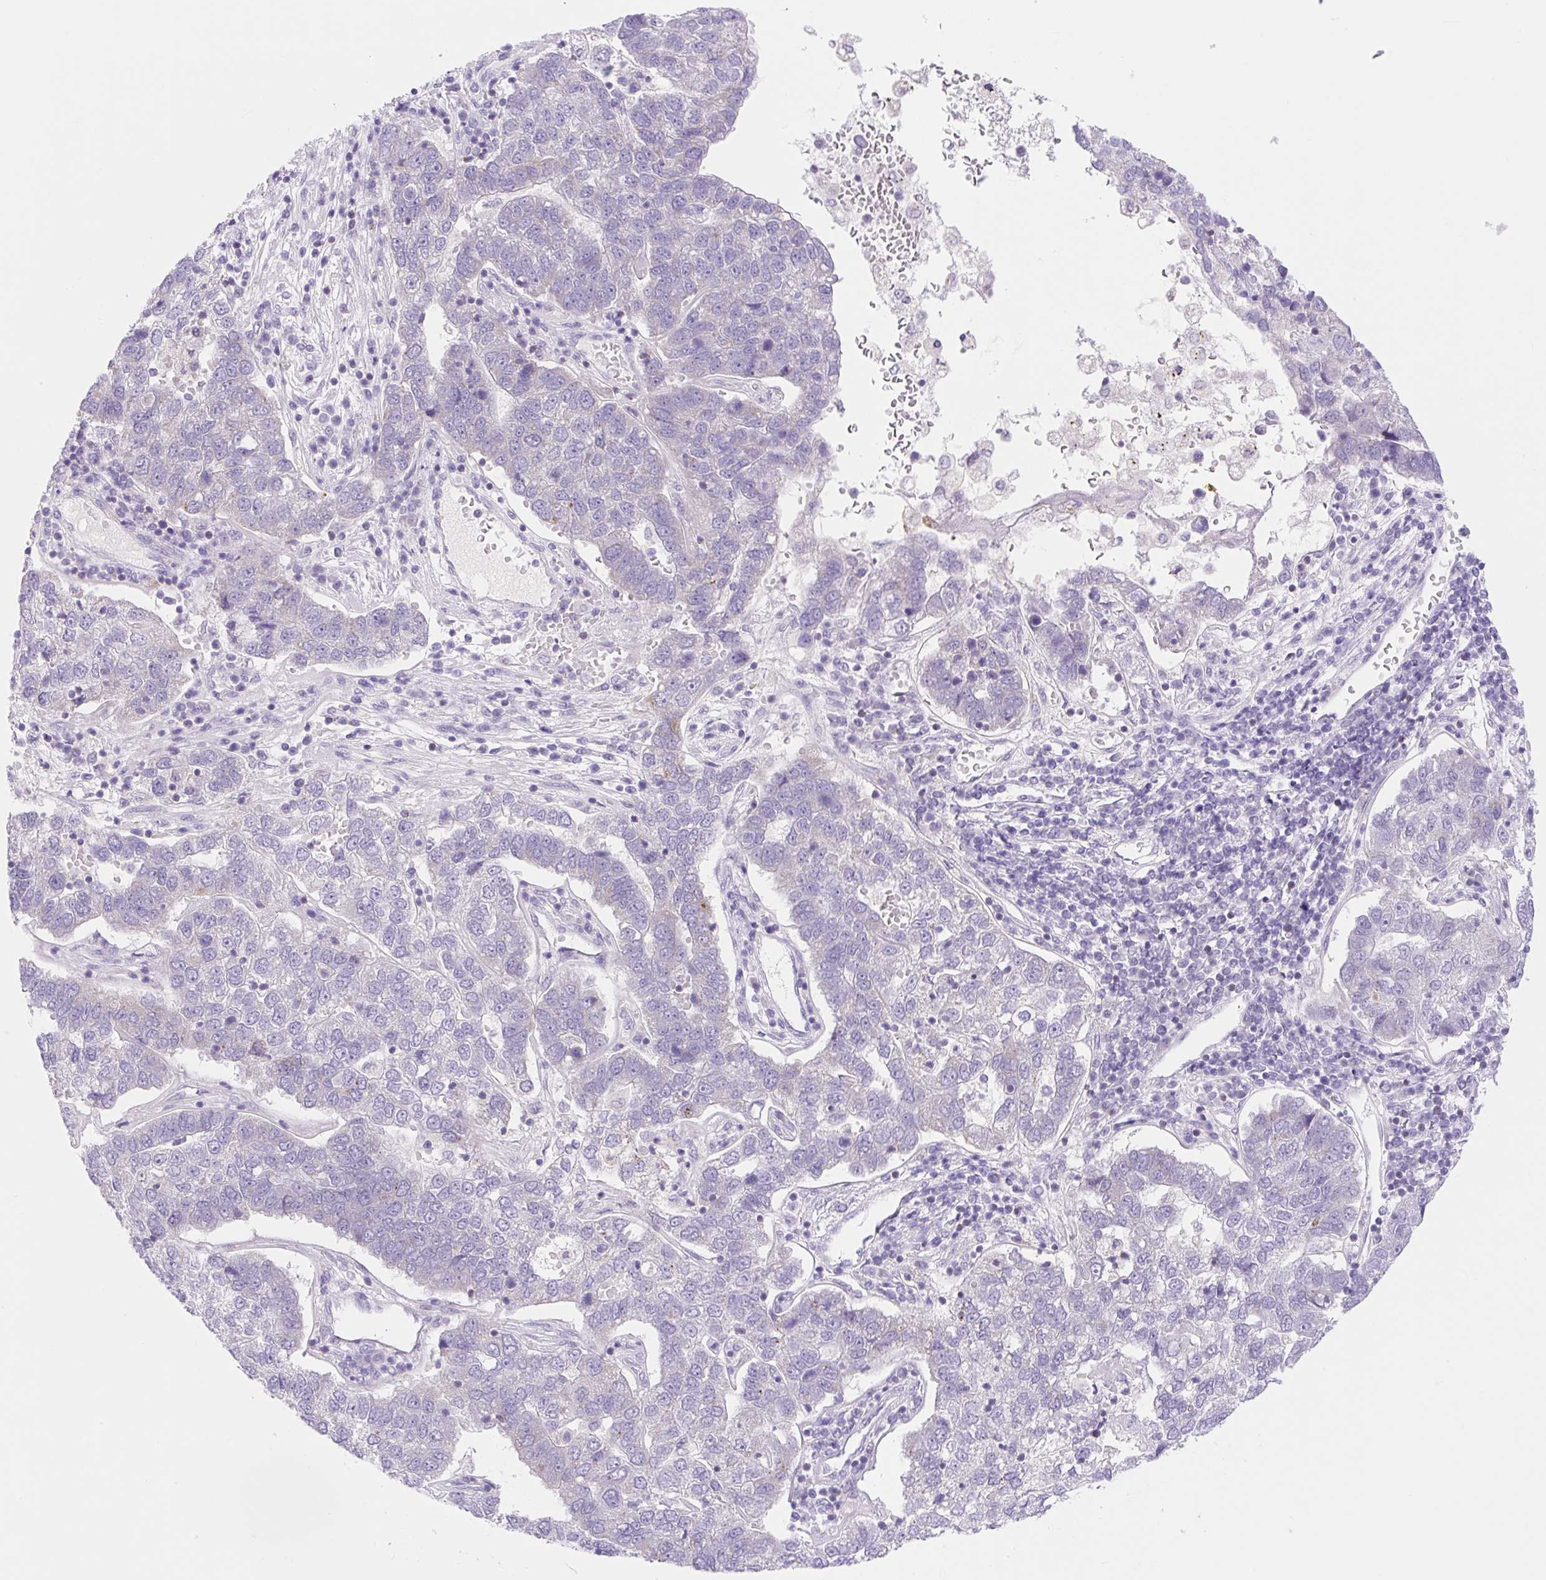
{"staining": {"intensity": "negative", "quantity": "none", "location": "none"}, "tissue": "pancreatic cancer", "cell_type": "Tumor cells", "image_type": "cancer", "snomed": [{"axis": "morphology", "description": "Adenocarcinoma, NOS"}, {"axis": "topography", "description": "Pancreas"}], "caption": "High magnification brightfield microscopy of pancreatic cancer stained with DAB (3,3'-diaminobenzidine) (brown) and counterstained with hematoxylin (blue): tumor cells show no significant positivity.", "gene": "FOCAD", "patient": {"sex": "female", "age": 61}}